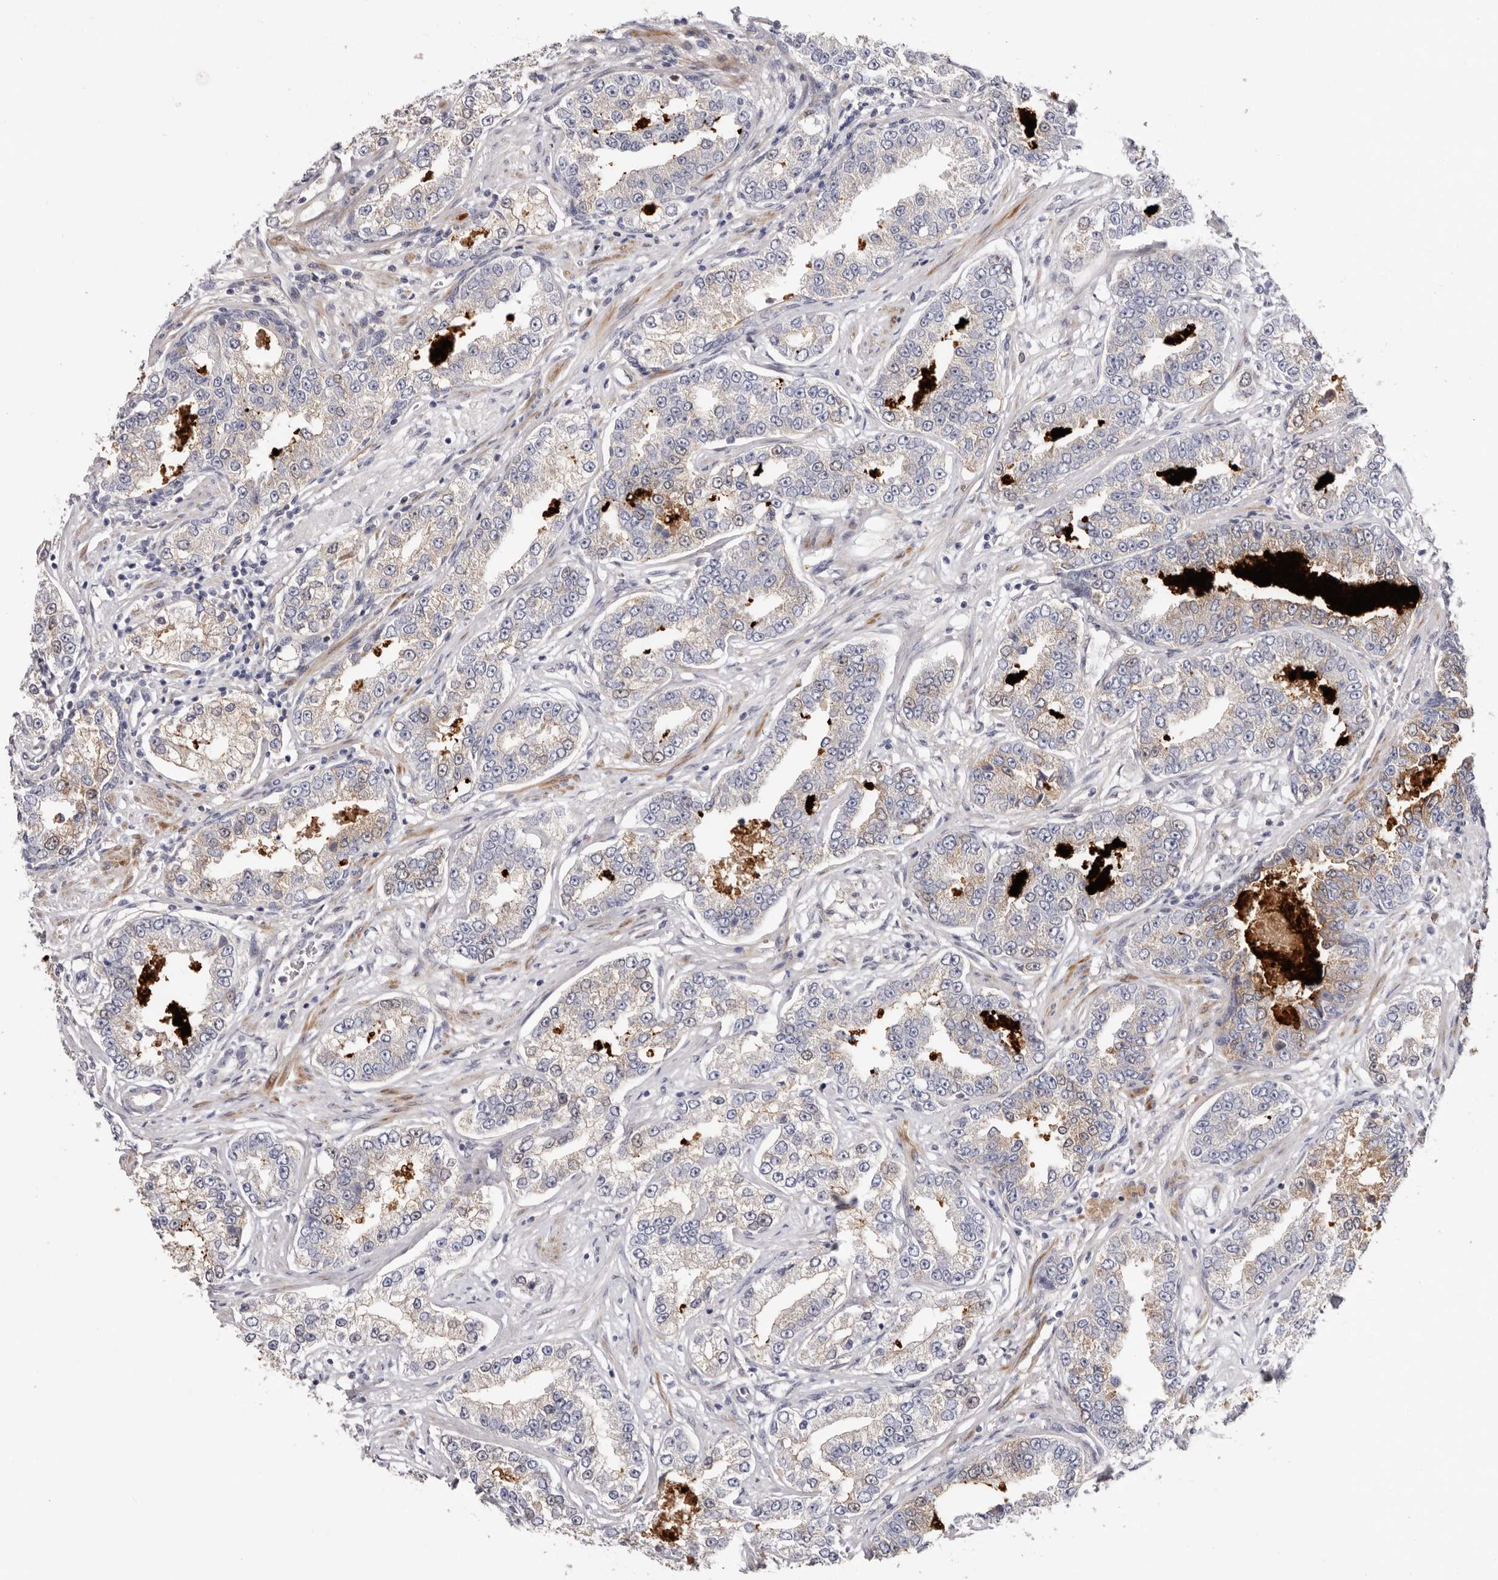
{"staining": {"intensity": "weak", "quantity": "<25%", "location": "cytoplasmic/membranous"}, "tissue": "prostate cancer", "cell_type": "Tumor cells", "image_type": "cancer", "snomed": [{"axis": "morphology", "description": "Normal tissue, NOS"}, {"axis": "morphology", "description": "Adenocarcinoma, High grade"}, {"axis": "topography", "description": "Prostate"}], "caption": "Immunohistochemistry micrograph of prostate cancer stained for a protein (brown), which displays no positivity in tumor cells.", "gene": "LMLN", "patient": {"sex": "male", "age": 83}}